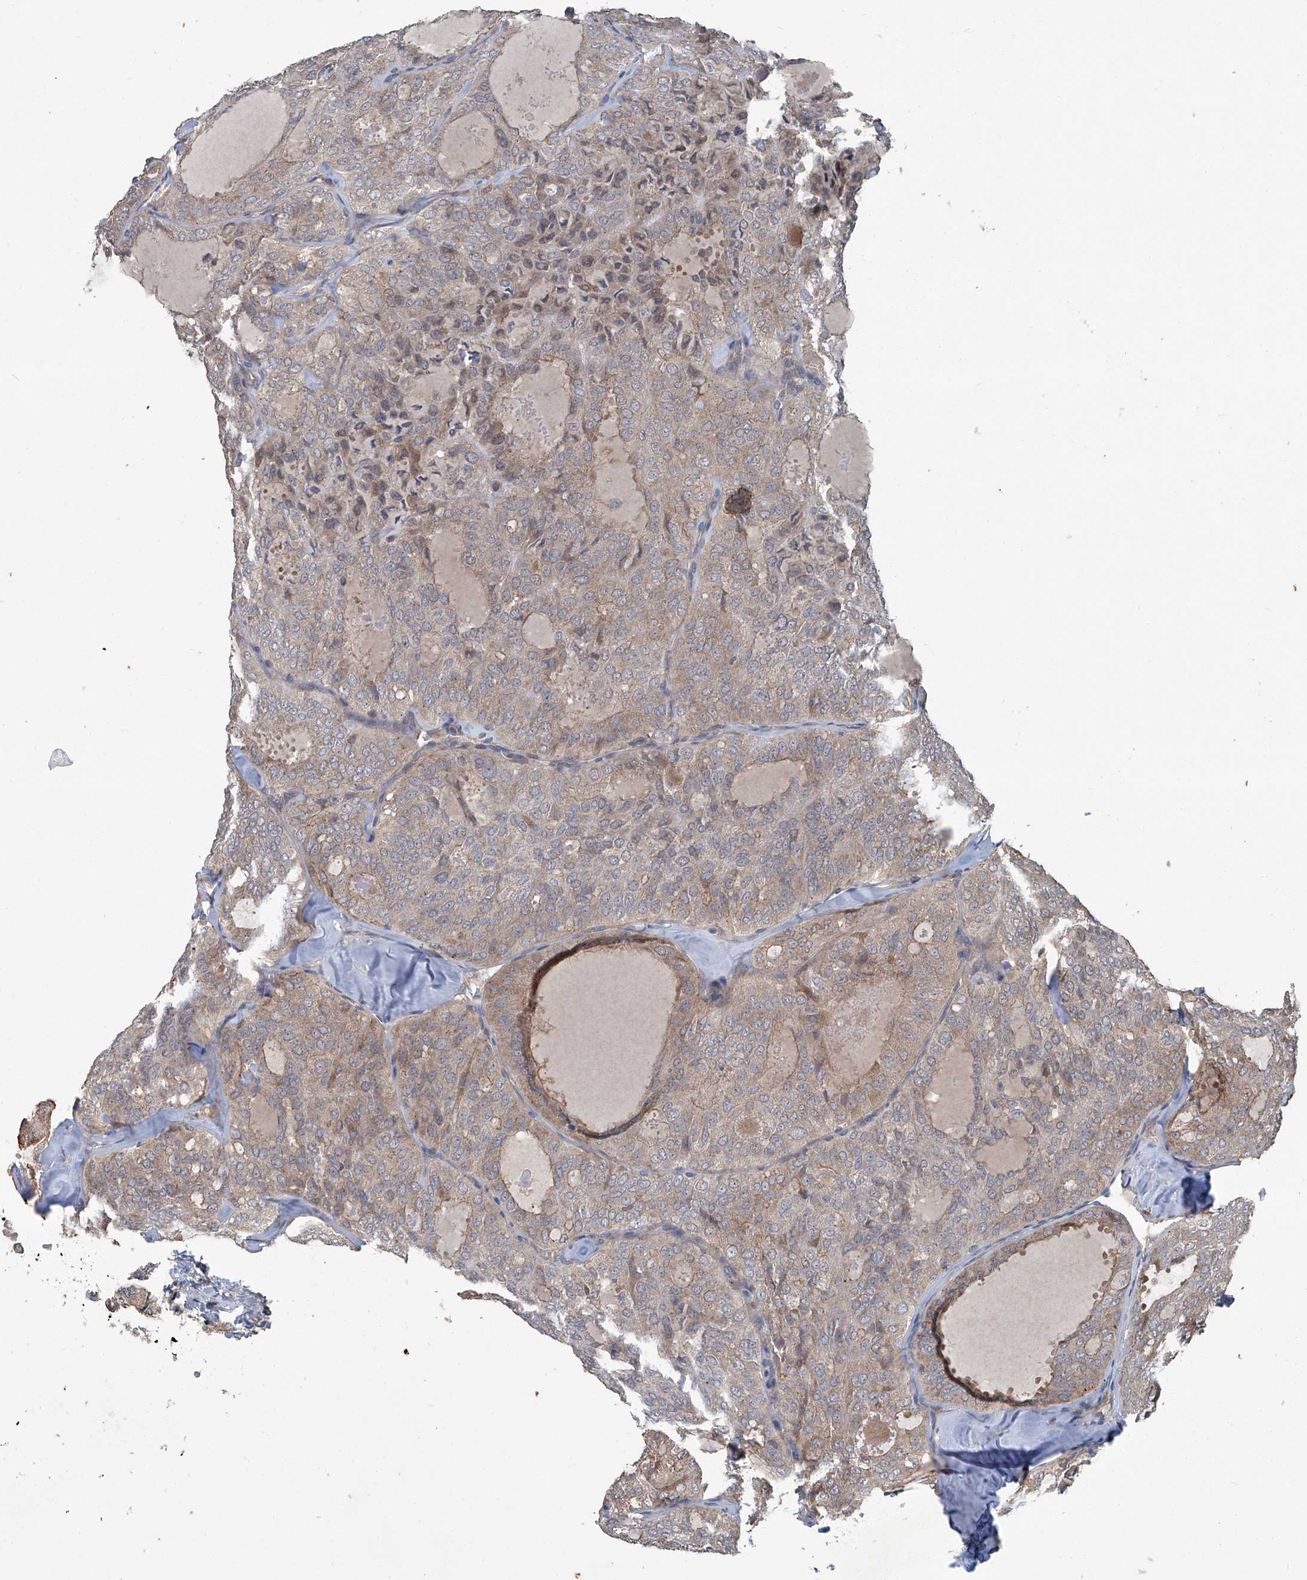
{"staining": {"intensity": "weak", "quantity": "25%-75%", "location": "cytoplasmic/membranous"}, "tissue": "thyroid cancer", "cell_type": "Tumor cells", "image_type": "cancer", "snomed": [{"axis": "morphology", "description": "Follicular adenoma carcinoma, NOS"}, {"axis": "topography", "description": "Thyroid gland"}], "caption": "About 25%-75% of tumor cells in thyroid follicular adenoma carcinoma show weak cytoplasmic/membranous protein expression as visualized by brown immunohistochemical staining.", "gene": "ANKRD34A", "patient": {"sex": "male", "age": 75}}